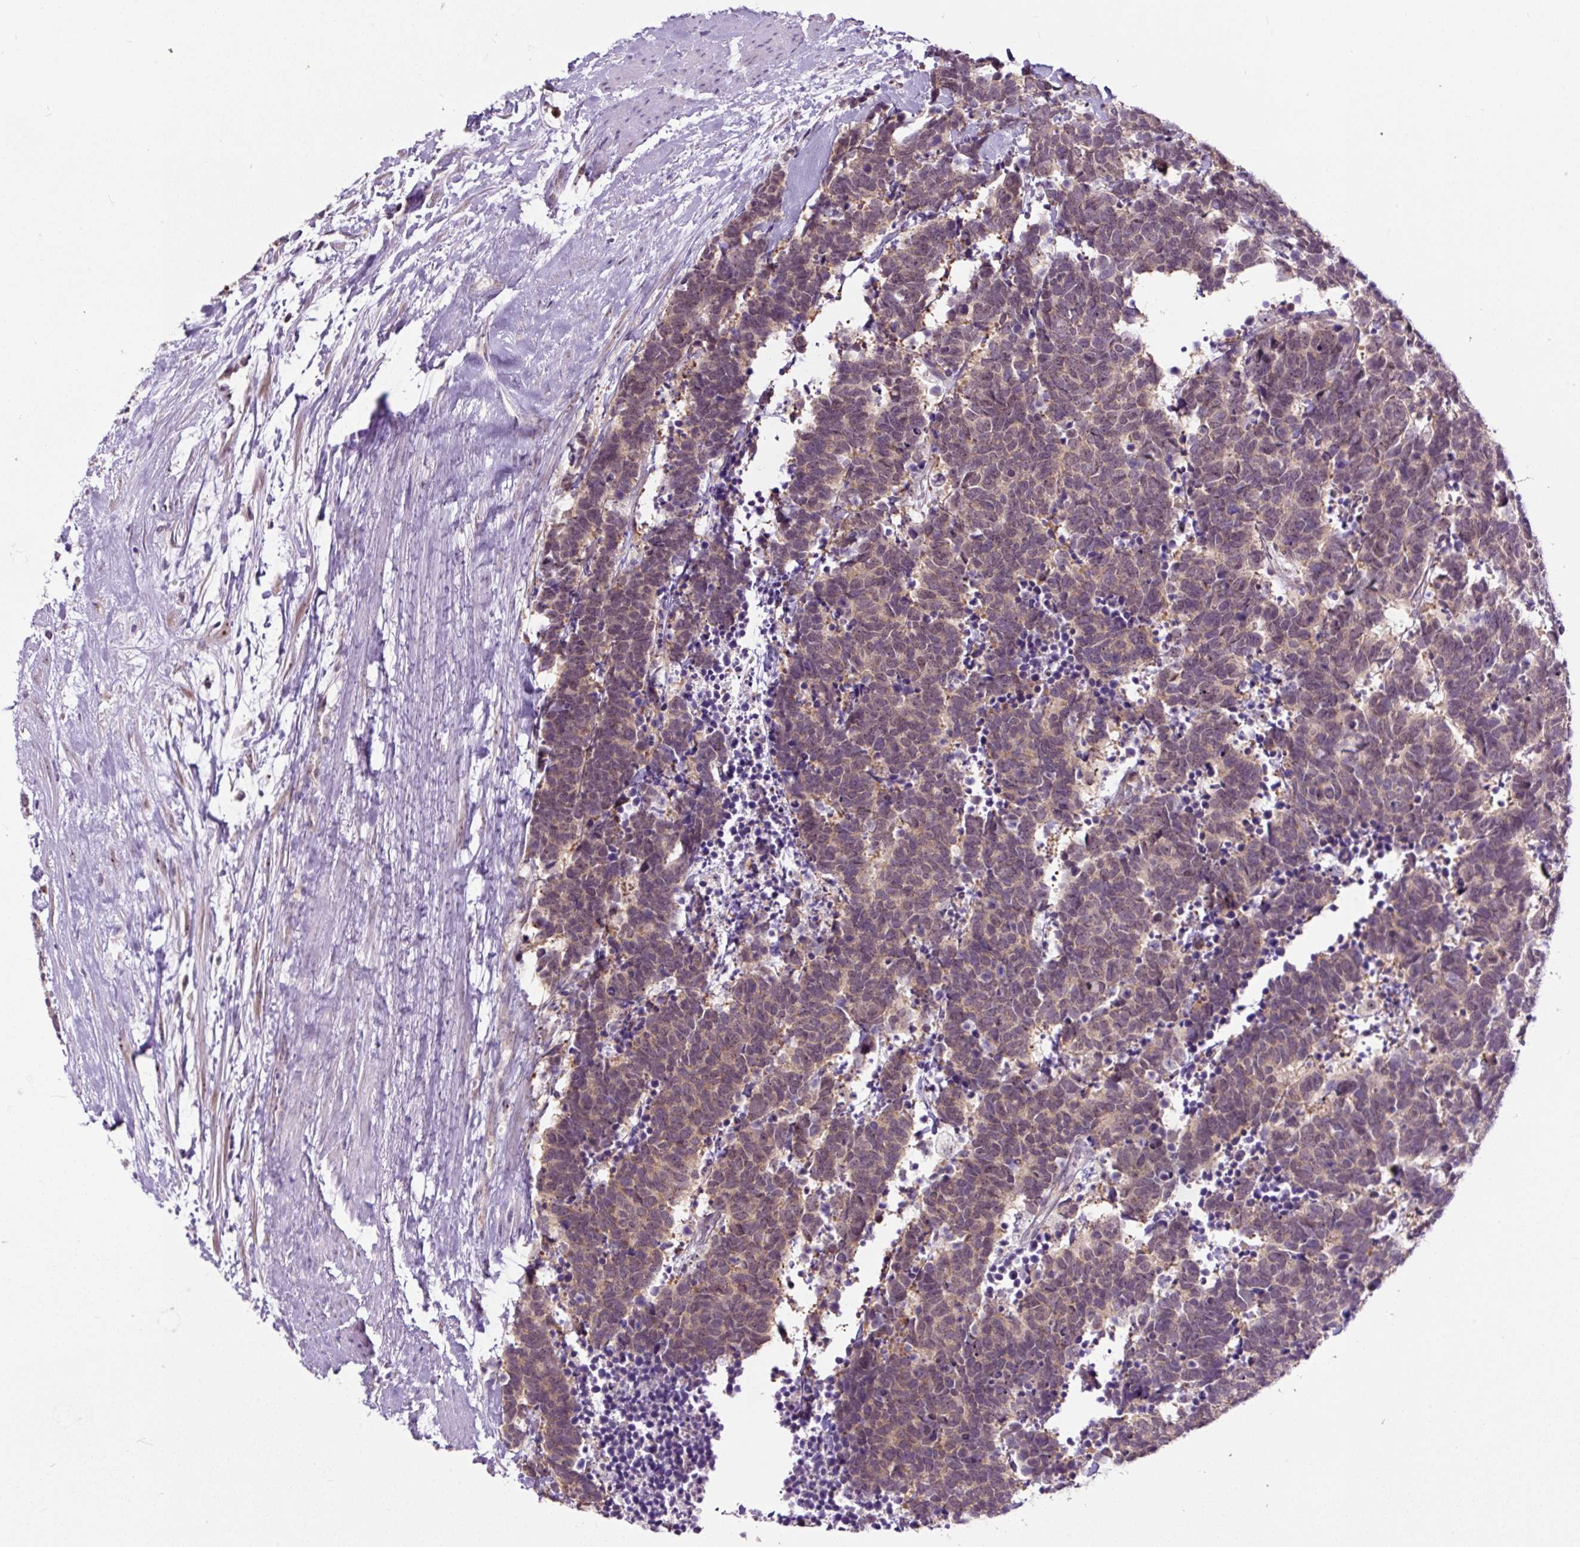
{"staining": {"intensity": "weak", "quantity": ">75%", "location": "cytoplasmic/membranous,nuclear"}, "tissue": "carcinoid", "cell_type": "Tumor cells", "image_type": "cancer", "snomed": [{"axis": "morphology", "description": "Carcinoma, NOS"}, {"axis": "morphology", "description": "Carcinoid, malignant, NOS"}, {"axis": "topography", "description": "Prostate"}], "caption": "Immunohistochemistry micrograph of neoplastic tissue: carcinoid stained using immunohistochemistry (IHC) exhibits low levels of weak protein expression localized specifically in the cytoplasmic/membranous and nuclear of tumor cells, appearing as a cytoplasmic/membranous and nuclear brown color.", "gene": "NOM1", "patient": {"sex": "male", "age": 57}}